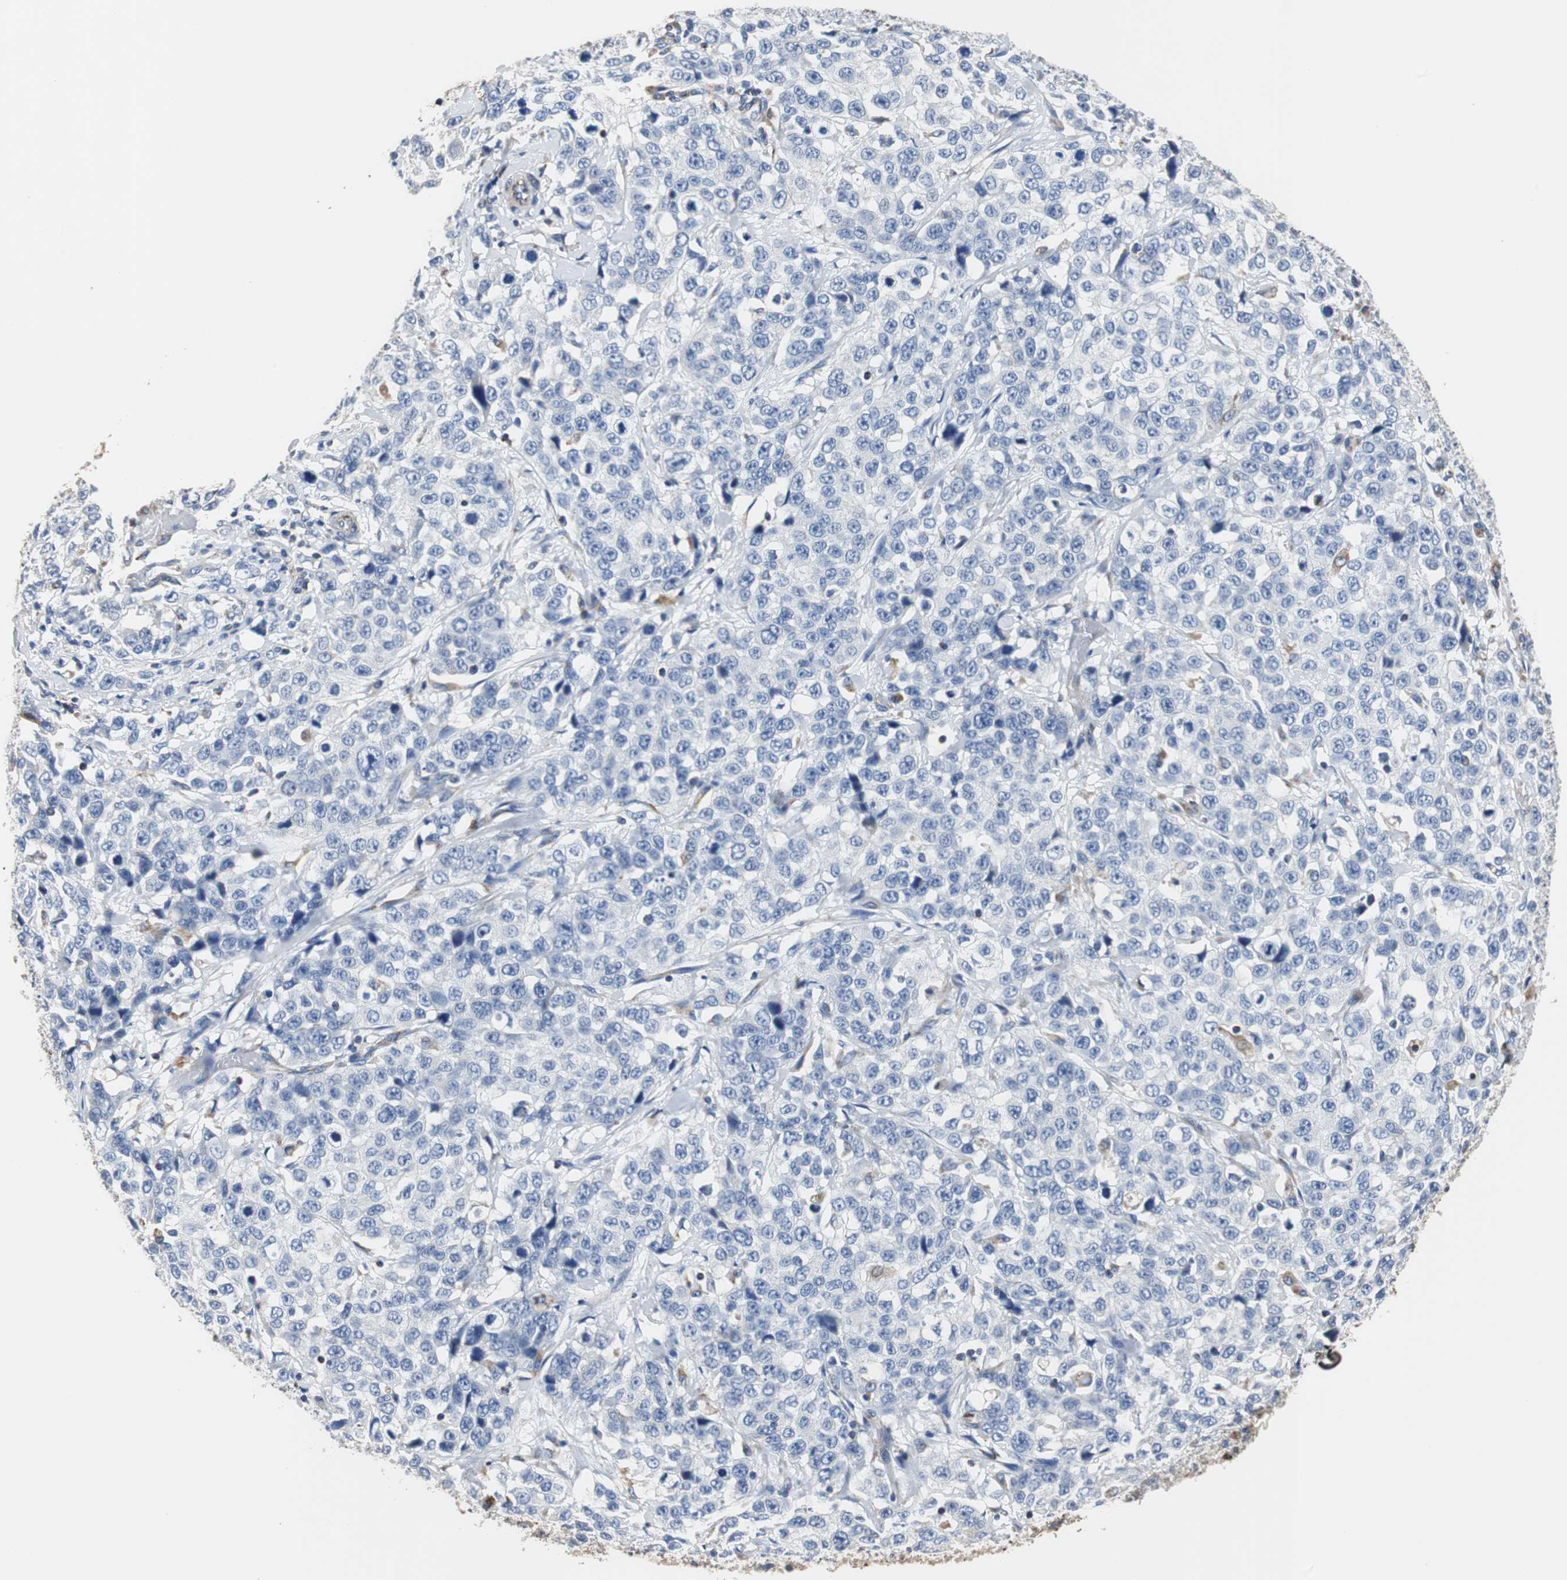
{"staining": {"intensity": "negative", "quantity": "none", "location": "none"}, "tissue": "stomach cancer", "cell_type": "Tumor cells", "image_type": "cancer", "snomed": [{"axis": "morphology", "description": "Normal tissue, NOS"}, {"axis": "morphology", "description": "Adenocarcinoma, NOS"}, {"axis": "topography", "description": "Stomach"}], "caption": "High power microscopy micrograph of an immunohistochemistry micrograph of stomach cancer, revealing no significant expression in tumor cells. (DAB immunohistochemistry, high magnification).", "gene": "PCK1", "patient": {"sex": "male", "age": 48}}